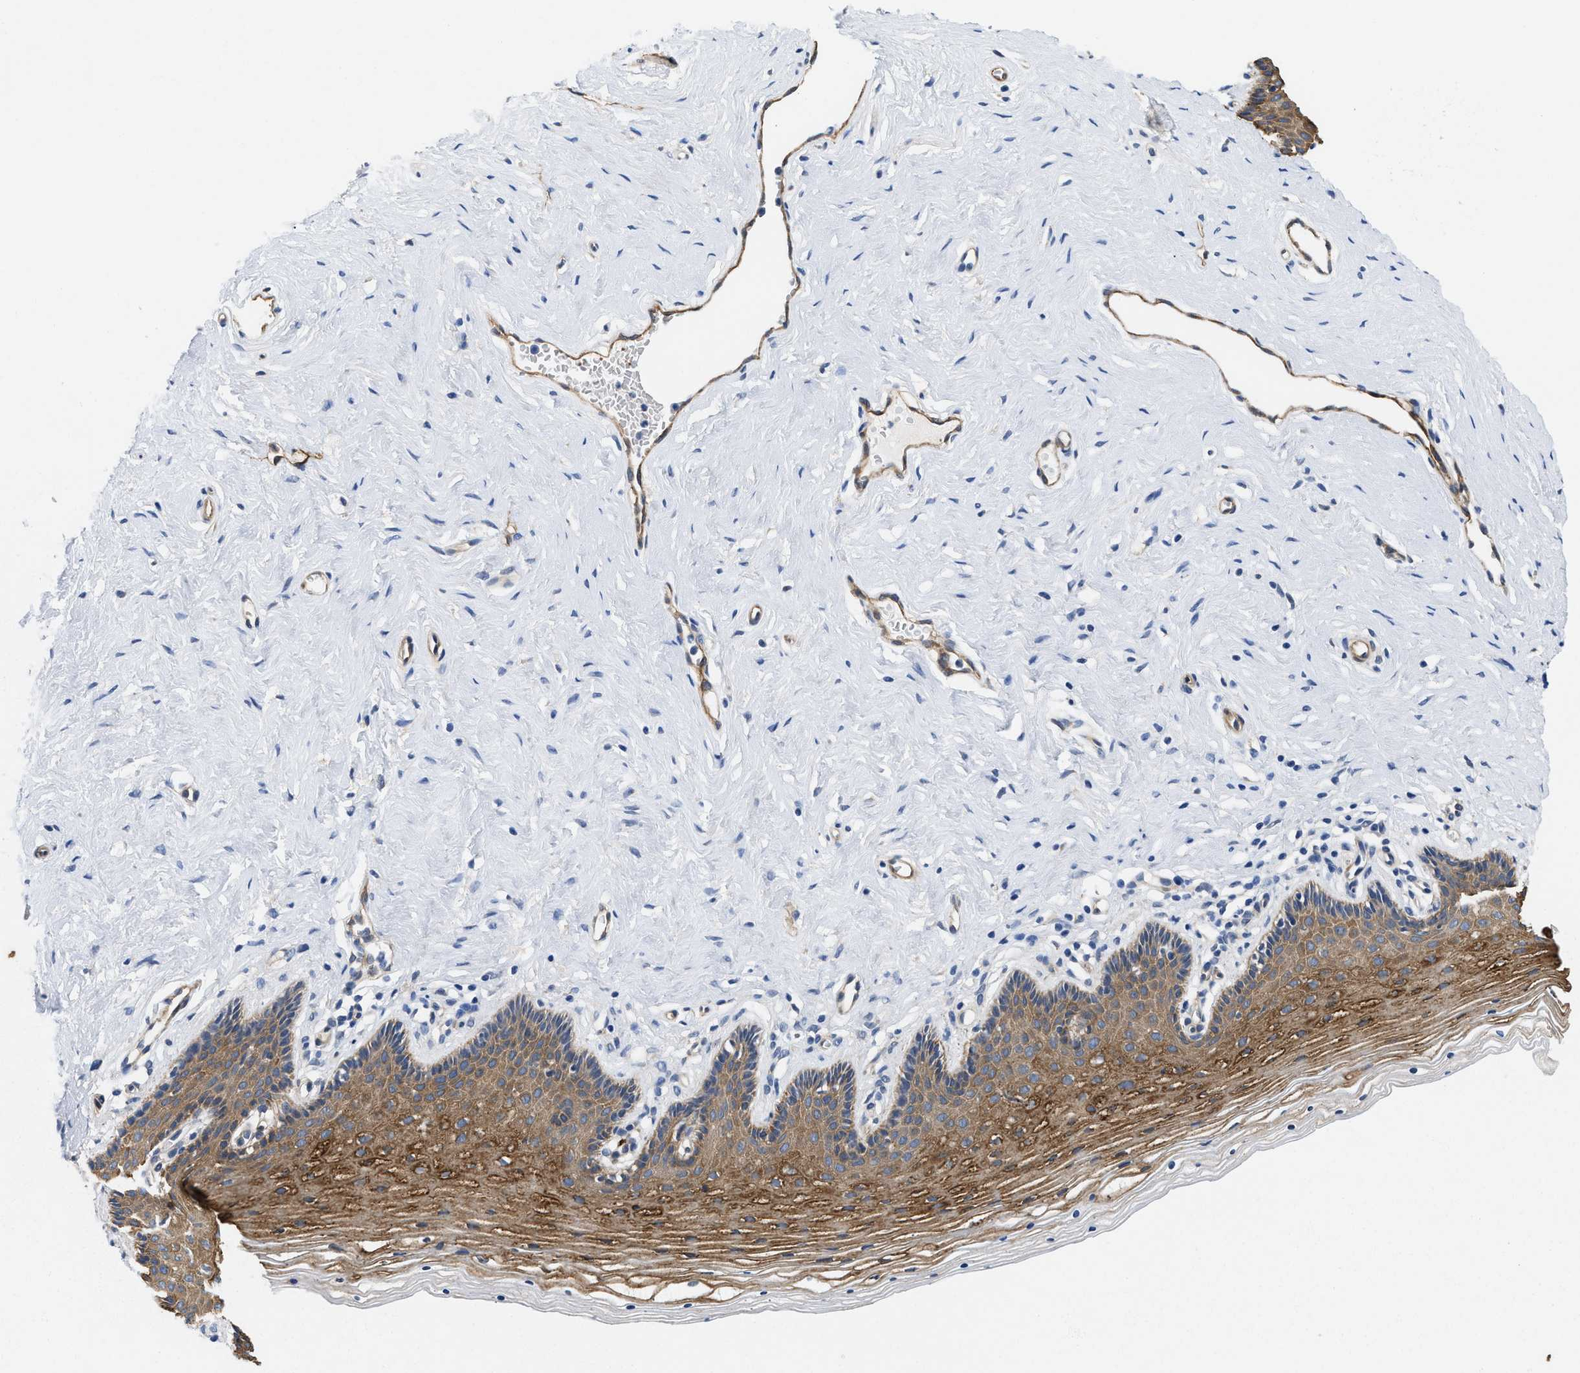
{"staining": {"intensity": "moderate", "quantity": ">75%", "location": "cytoplasmic/membranous"}, "tissue": "vagina", "cell_type": "Squamous epithelial cells", "image_type": "normal", "snomed": [{"axis": "morphology", "description": "Normal tissue, NOS"}, {"axis": "topography", "description": "Vagina"}], "caption": "About >75% of squamous epithelial cells in normal human vagina display moderate cytoplasmic/membranous protein positivity as visualized by brown immunohistochemical staining.", "gene": "RAPH1", "patient": {"sex": "female", "age": 32}}